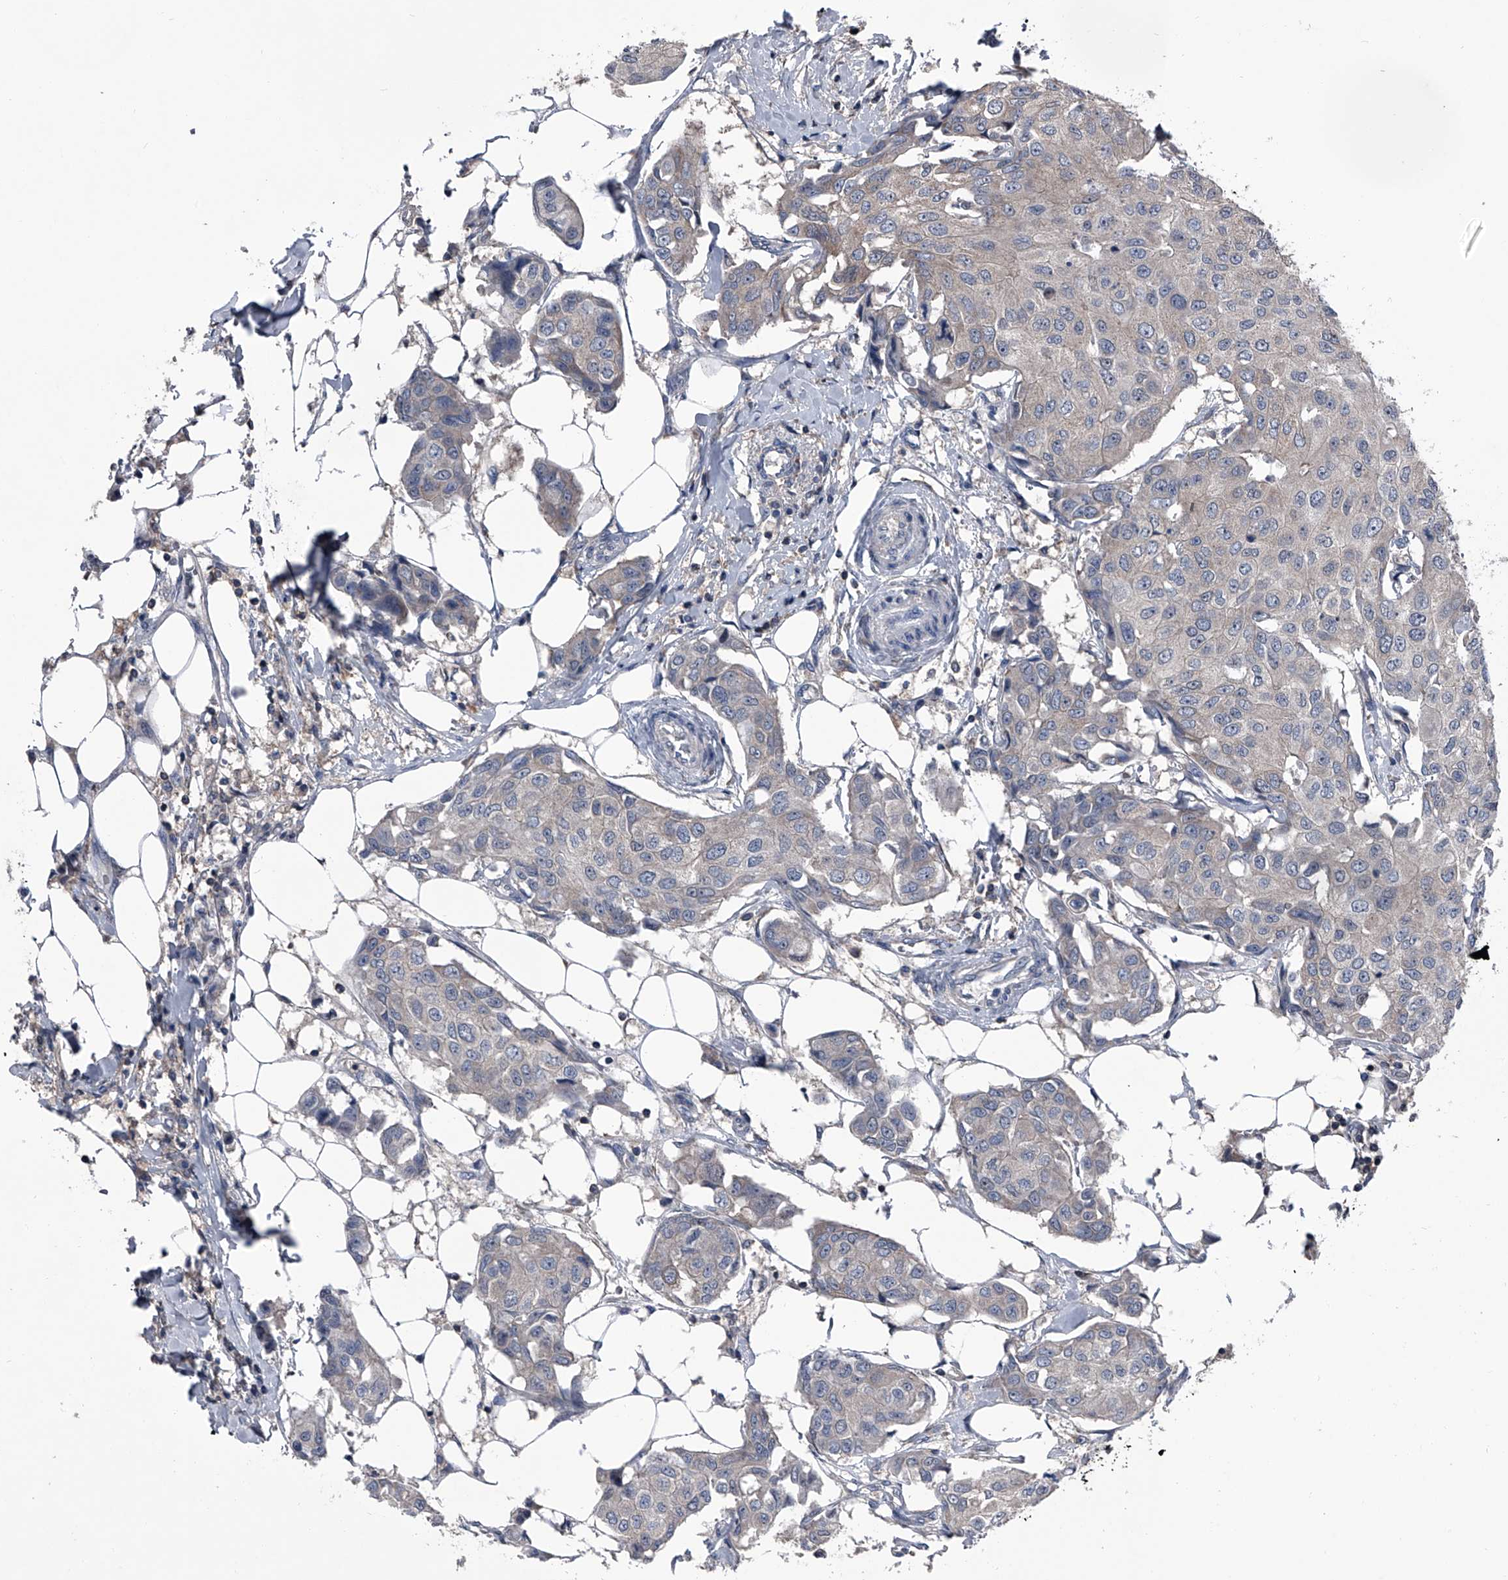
{"staining": {"intensity": "negative", "quantity": "none", "location": "none"}, "tissue": "breast cancer", "cell_type": "Tumor cells", "image_type": "cancer", "snomed": [{"axis": "morphology", "description": "Duct carcinoma"}, {"axis": "topography", "description": "Breast"}], "caption": "Intraductal carcinoma (breast) stained for a protein using IHC shows no positivity tumor cells.", "gene": "PIP5K1A", "patient": {"sex": "female", "age": 80}}